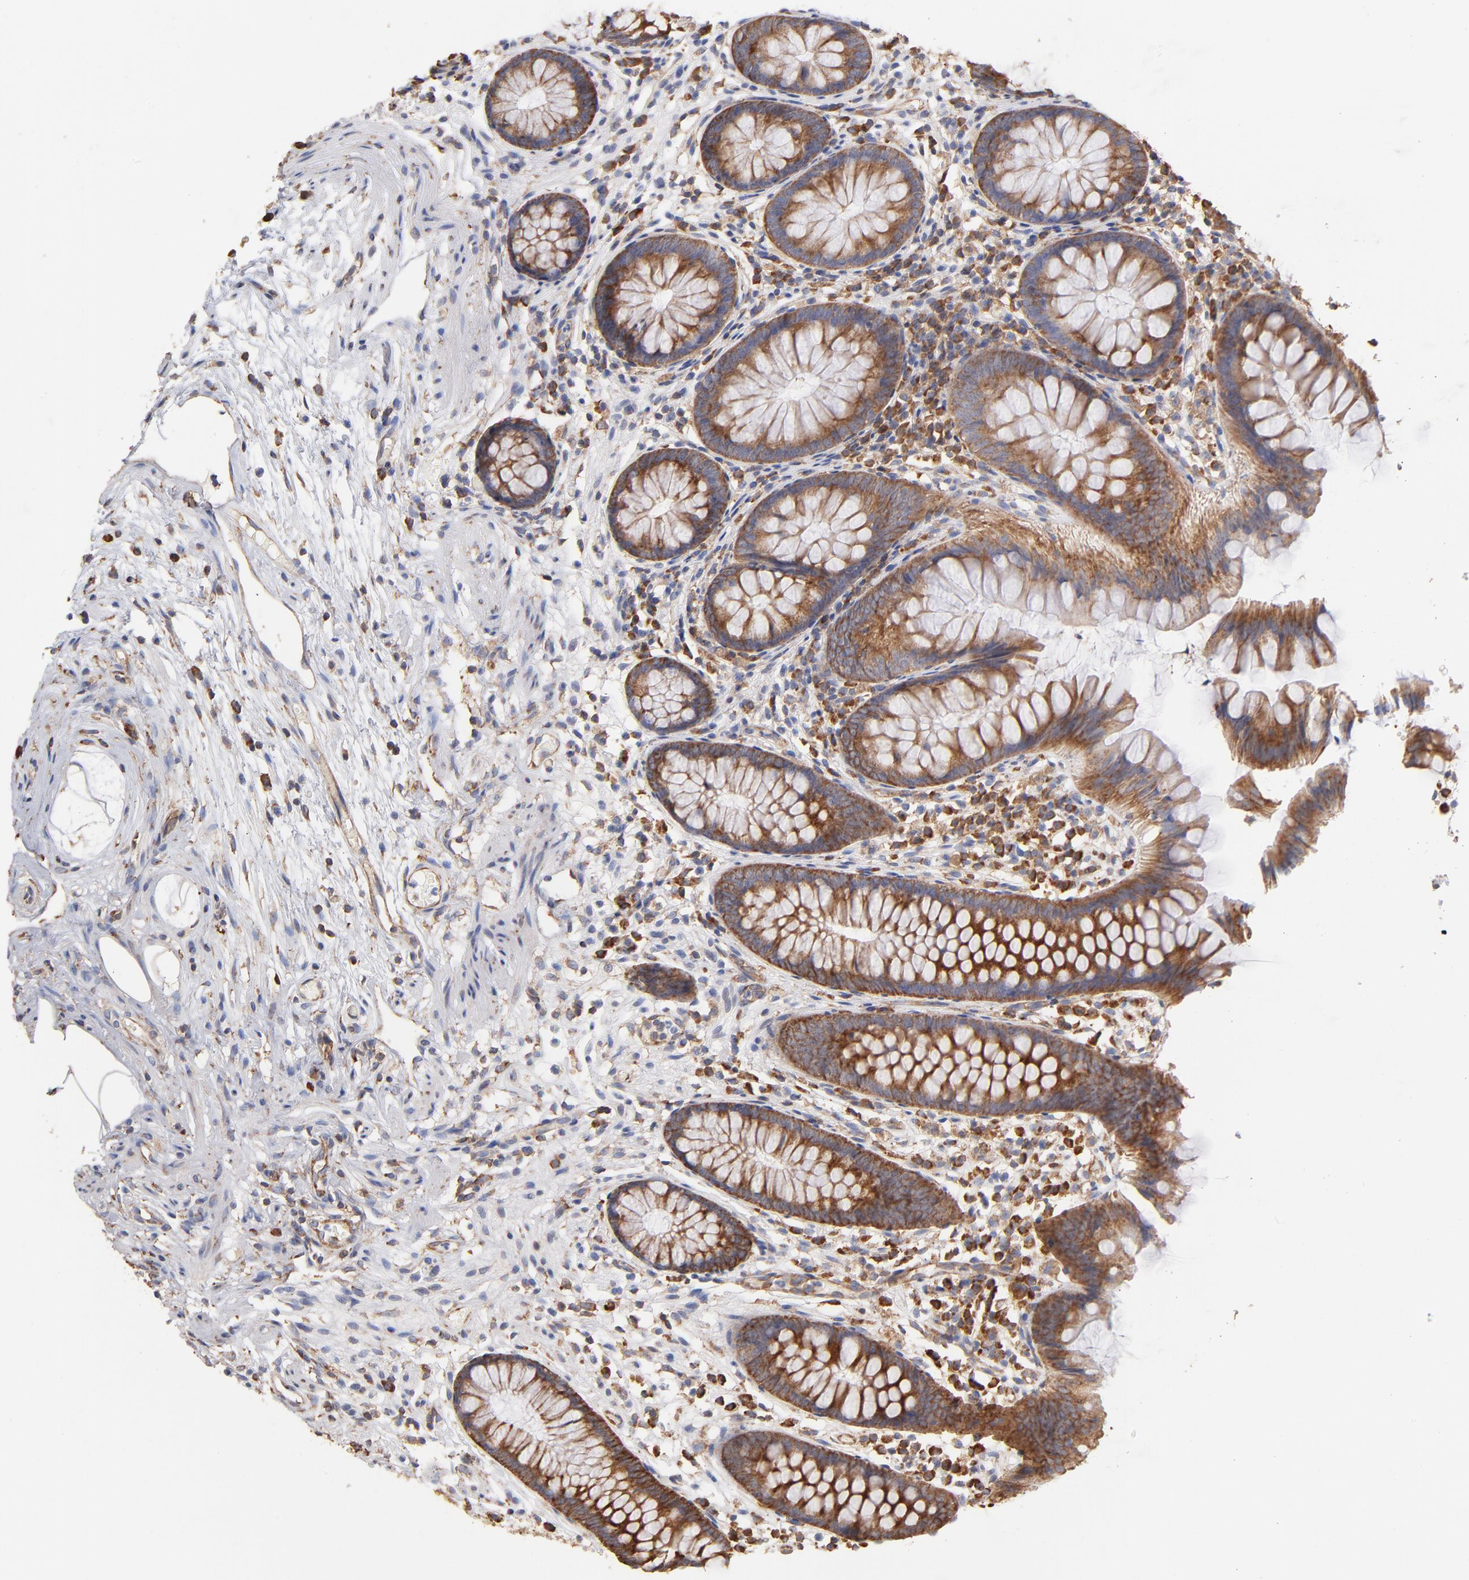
{"staining": {"intensity": "moderate", "quantity": ">75%", "location": "cytoplasmic/membranous"}, "tissue": "appendix", "cell_type": "Glandular cells", "image_type": "normal", "snomed": [{"axis": "morphology", "description": "Normal tissue, NOS"}, {"axis": "topography", "description": "Appendix"}], "caption": "Immunohistochemical staining of unremarkable human appendix displays >75% levels of moderate cytoplasmic/membranous protein positivity in approximately >75% of glandular cells.", "gene": "RPL9", "patient": {"sex": "male", "age": 38}}